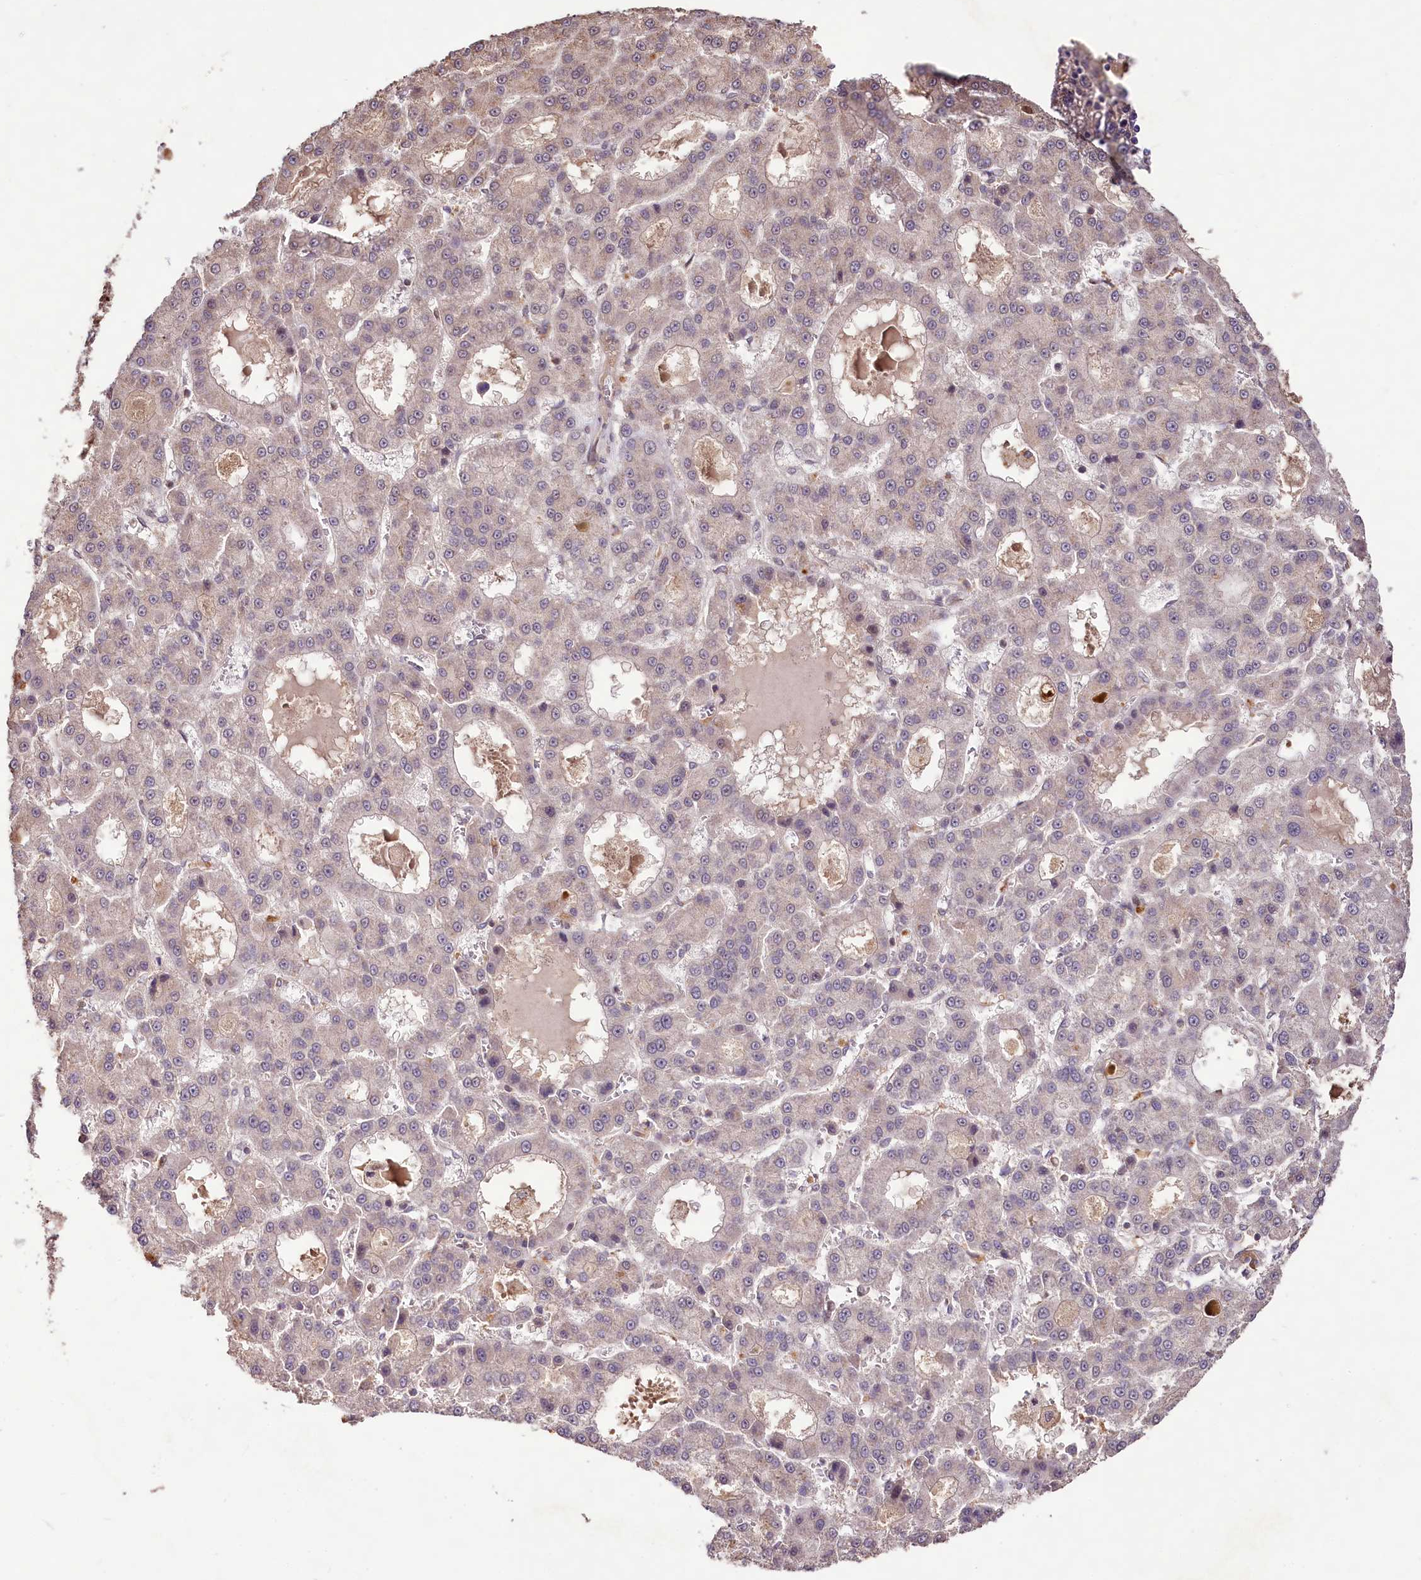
{"staining": {"intensity": "weak", "quantity": "<25%", "location": "nuclear"}, "tissue": "liver cancer", "cell_type": "Tumor cells", "image_type": "cancer", "snomed": [{"axis": "morphology", "description": "Carcinoma, Hepatocellular, NOS"}, {"axis": "topography", "description": "Liver"}], "caption": "This image is of liver cancer stained with IHC to label a protein in brown with the nuclei are counter-stained blue. There is no expression in tumor cells.", "gene": "RRP8", "patient": {"sex": "male", "age": 70}}